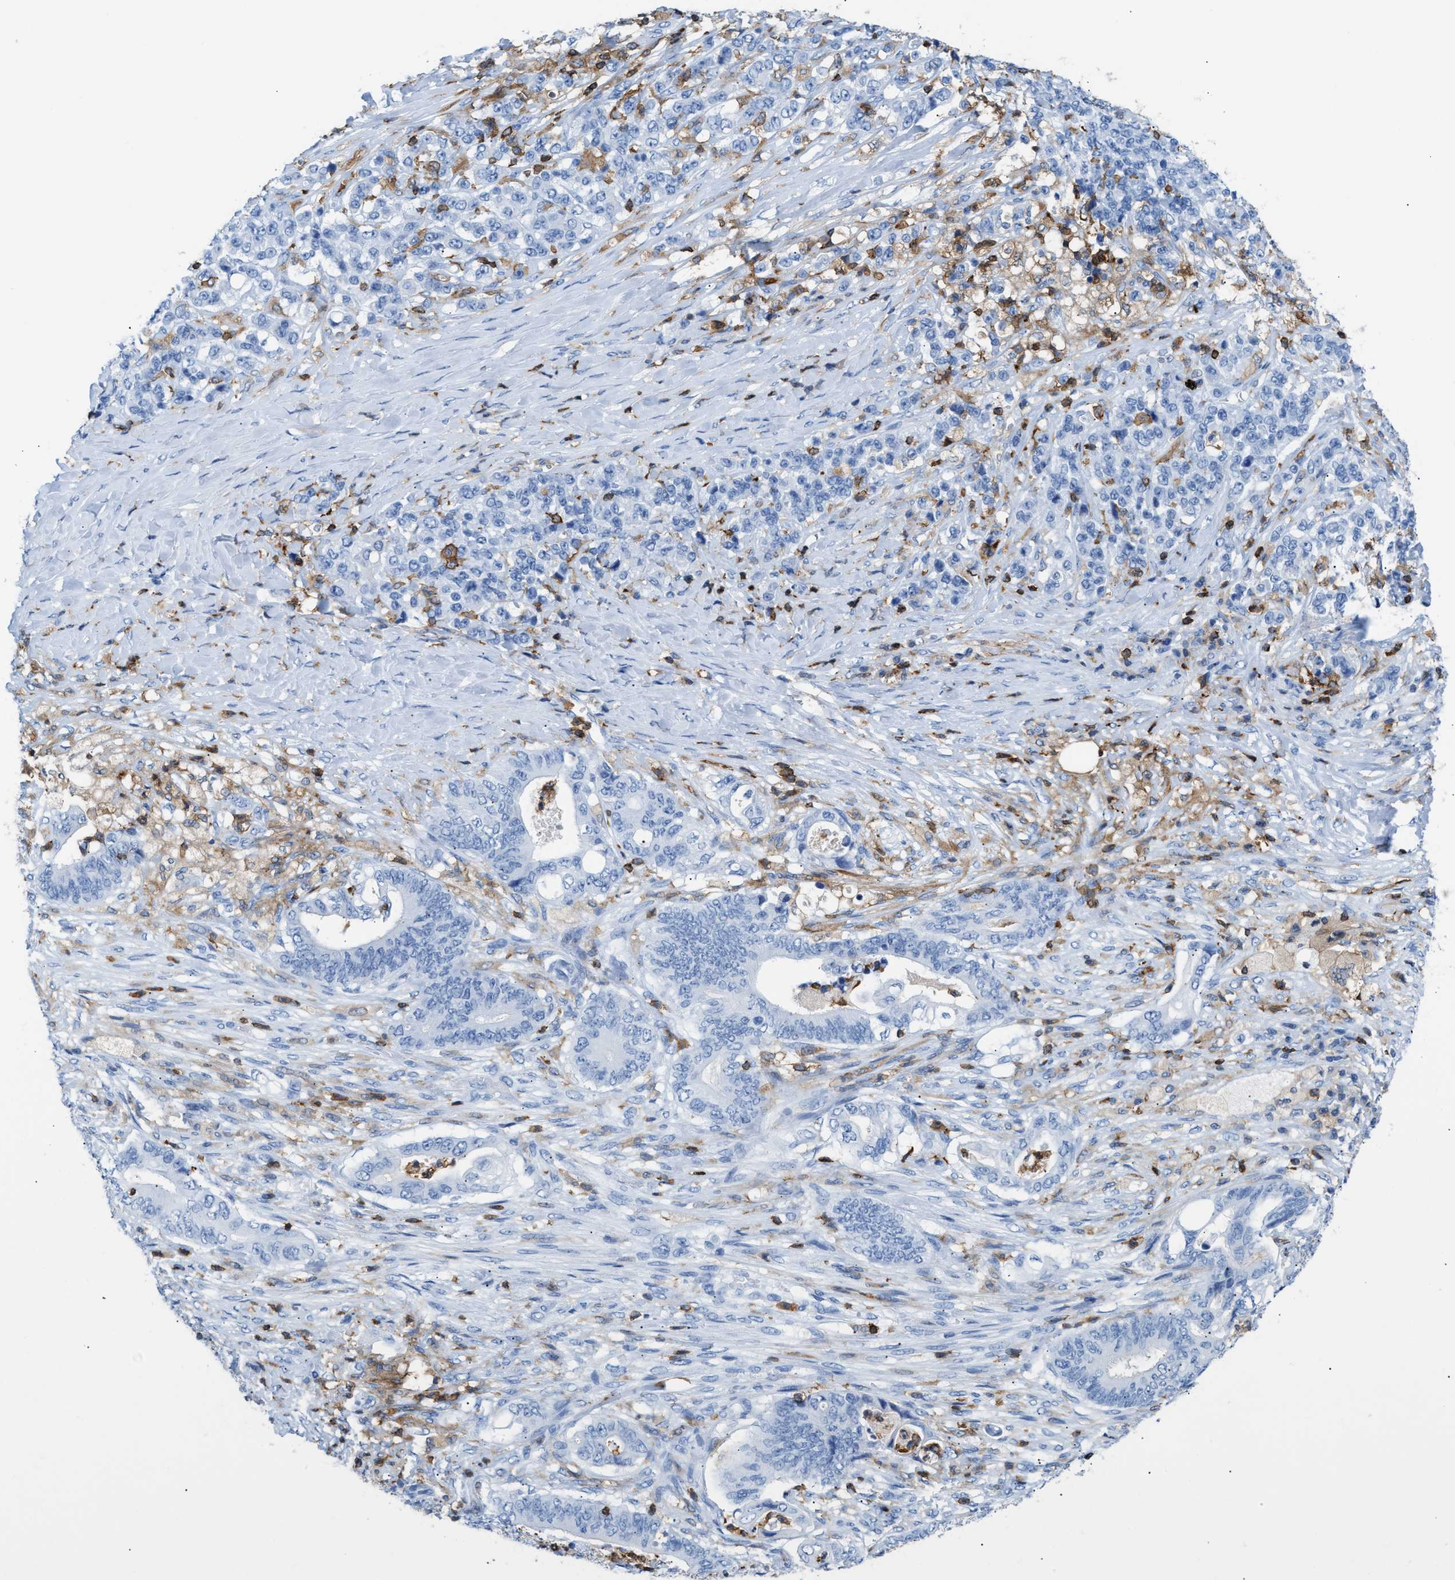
{"staining": {"intensity": "negative", "quantity": "none", "location": "none"}, "tissue": "stomach cancer", "cell_type": "Tumor cells", "image_type": "cancer", "snomed": [{"axis": "morphology", "description": "Adenocarcinoma, NOS"}, {"axis": "topography", "description": "Stomach"}], "caption": "This is a photomicrograph of IHC staining of stomach cancer (adenocarcinoma), which shows no positivity in tumor cells.", "gene": "LCP1", "patient": {"sex": "female", "age": 73}}